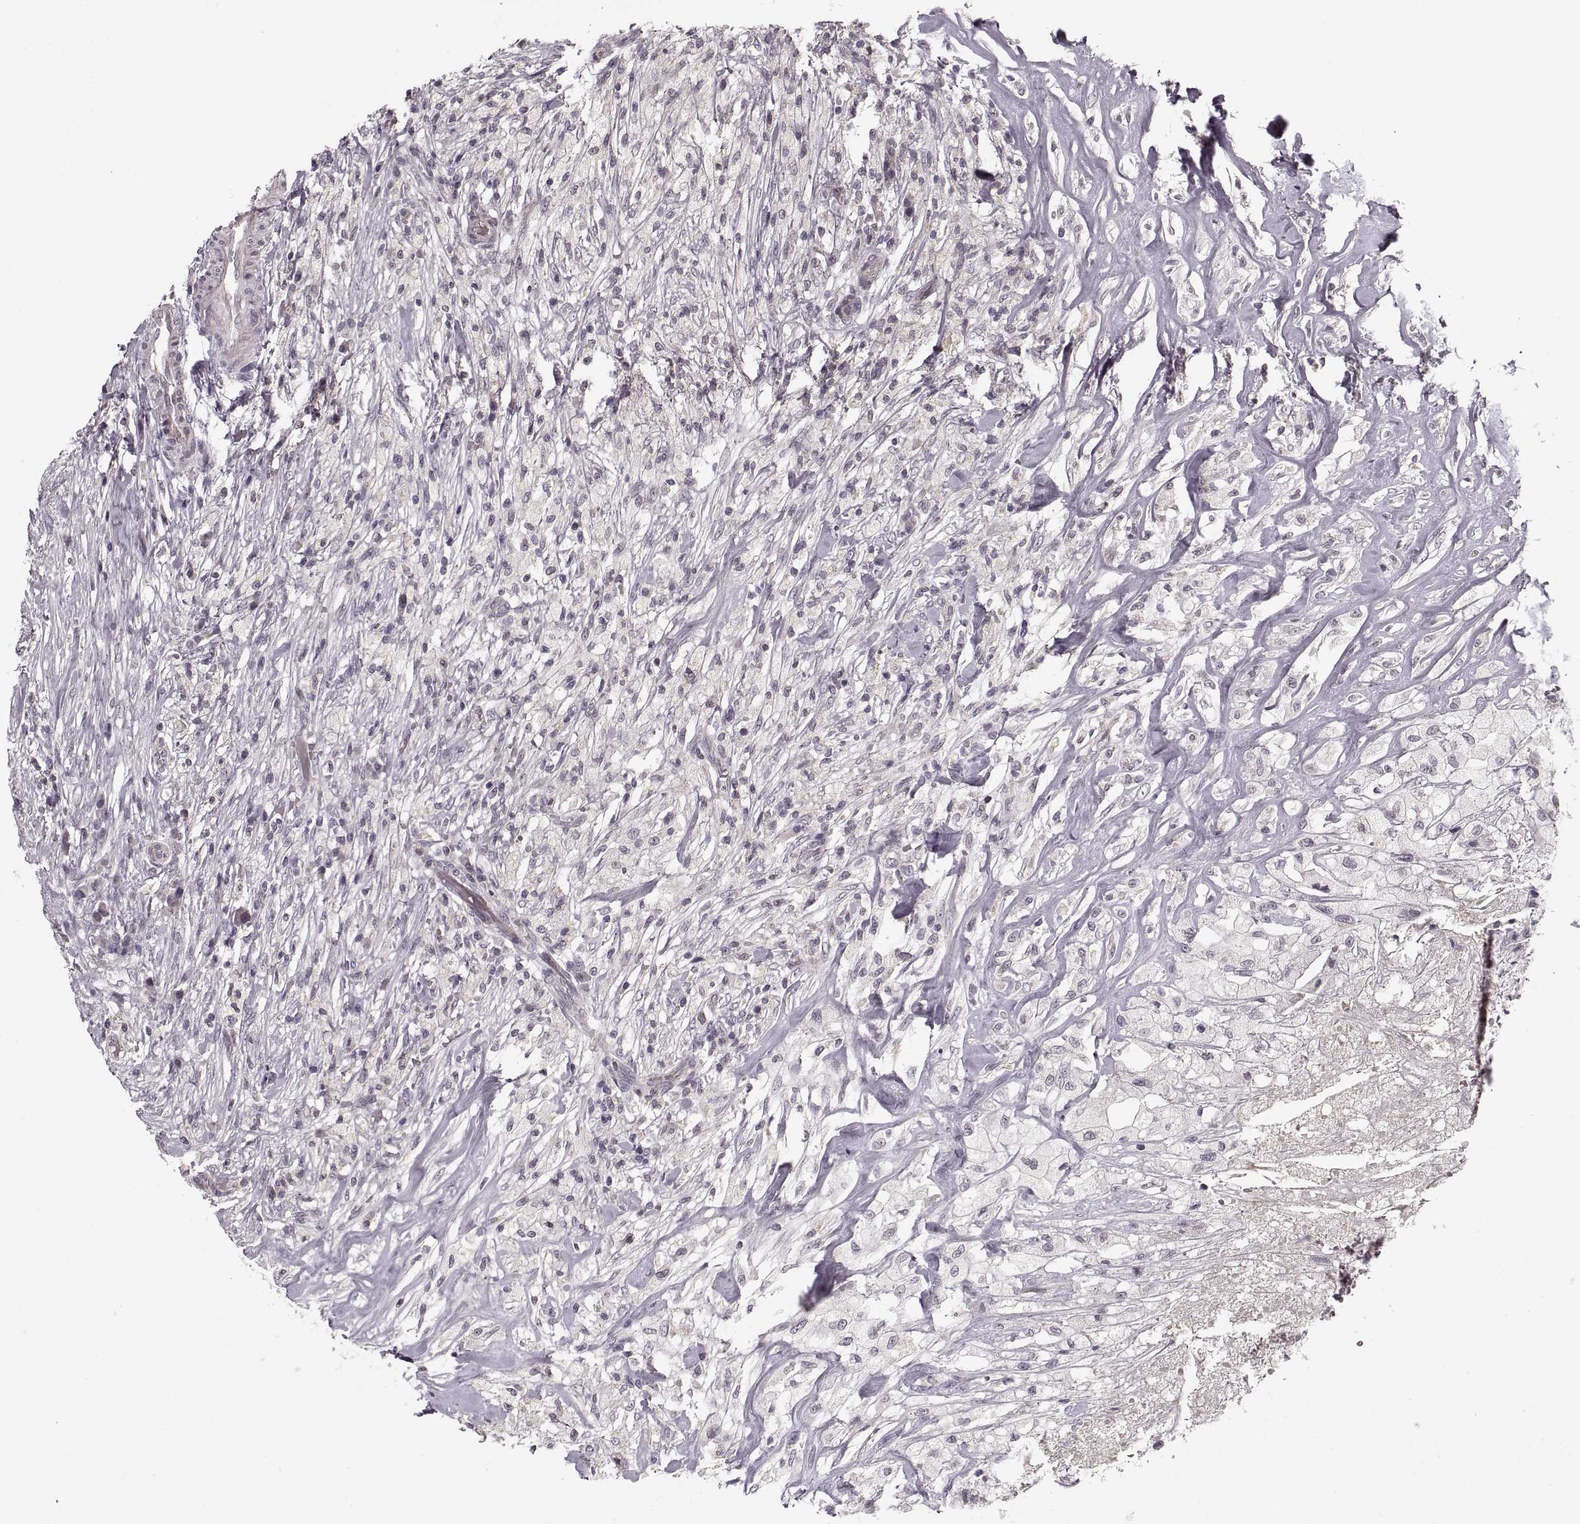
{"staining": {"intensity": "negative", "quantity": "none", "location": "none"}, "tissue": "testis cancer", "cell_type": "Tumor cells", "image_type": "cancer", "snomed": [{"axis": "morphology", "description": "Necrosis, NOS"}, {"axis": "morphology", "description": "Carcinoma, Embryonal, NOS"}, {"axis": "topography", "description": "Testis"}], "caption": "A high-resolution micrograph shows immunohistochemistry (IHC) staining of testis cancer, which reveals no significant expression in tumor cells.", "gene": "ASIC3", "patient": {"sex": "male", "age": 19}}